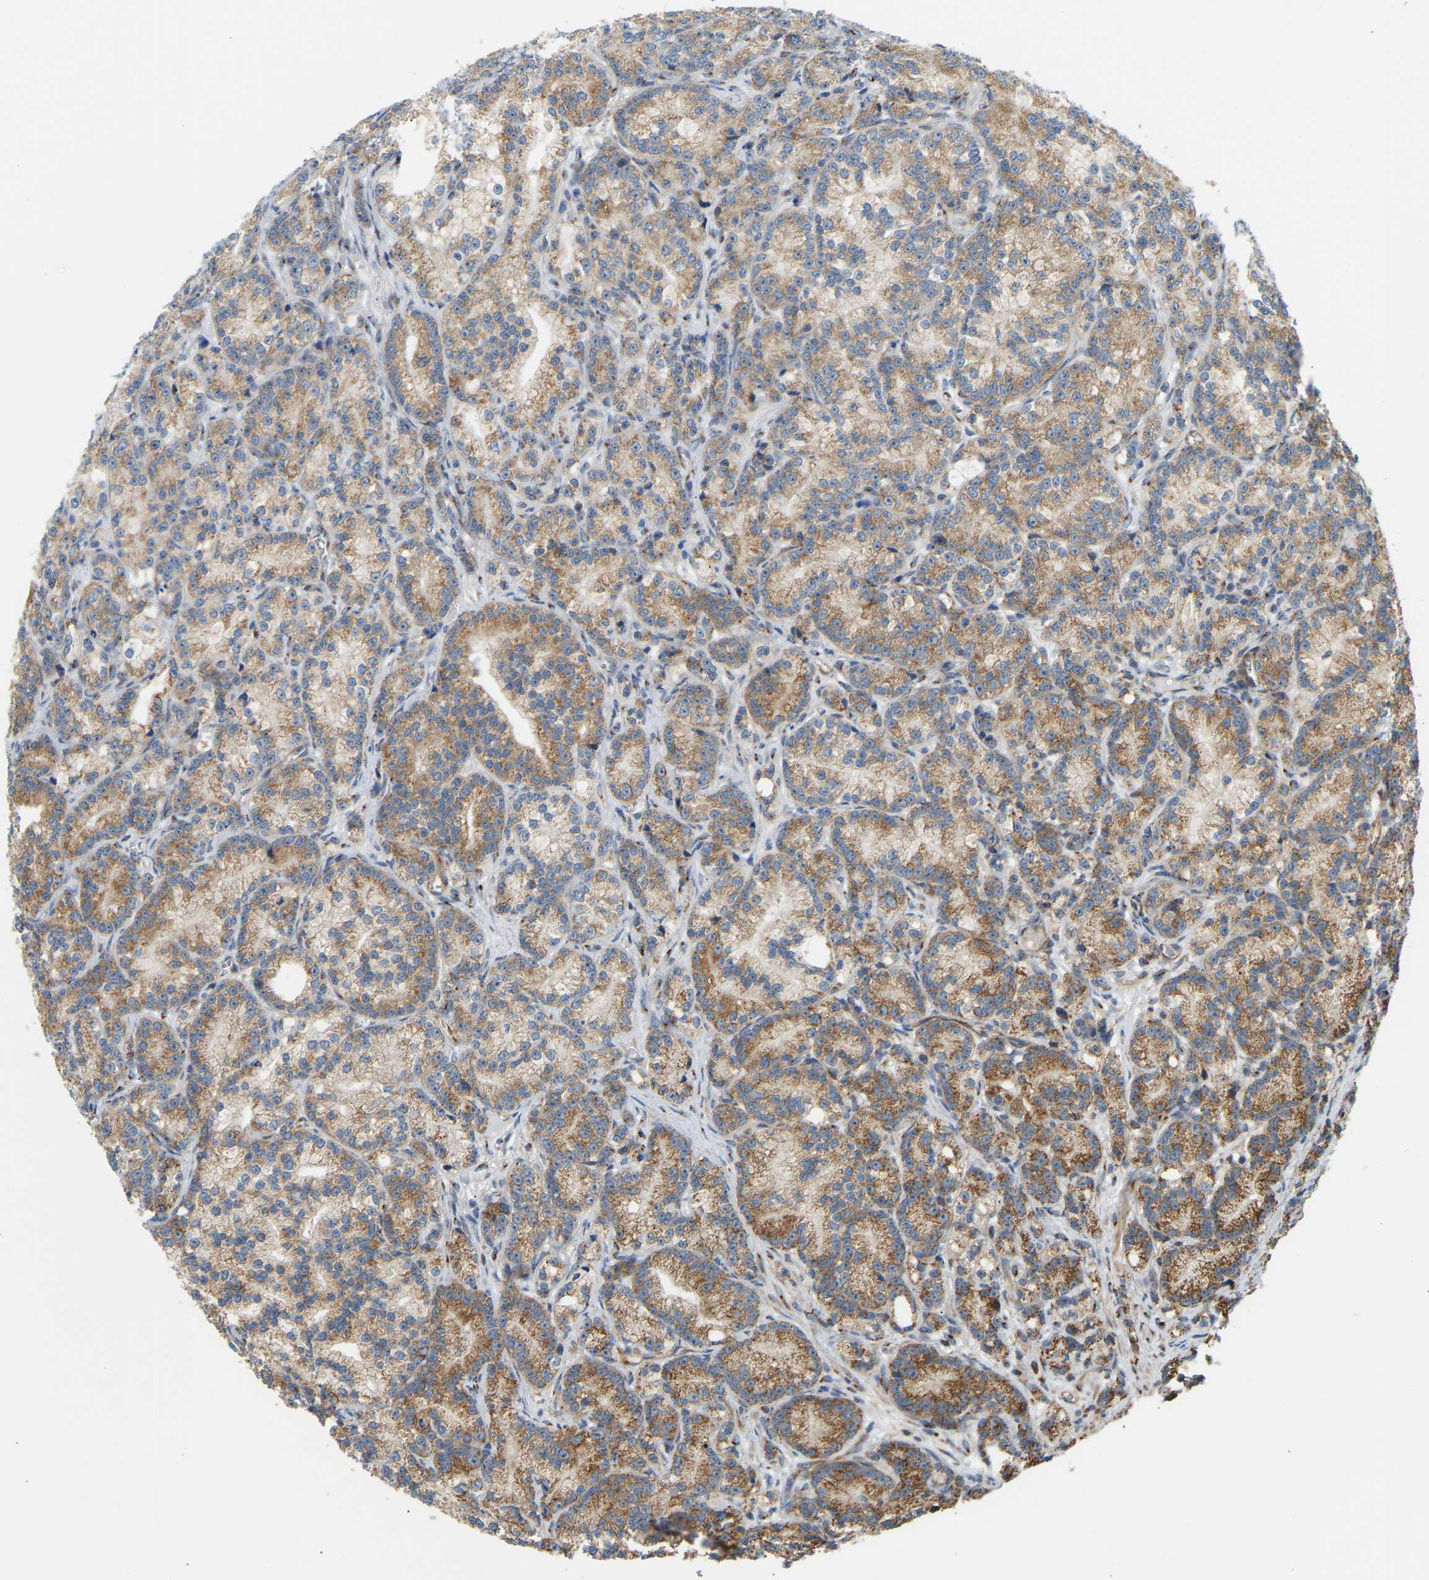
{"staining": {"intensity": "moderate", "quantity": ">75%", "location": "cytoplasmic/membranous"}, "tissue": "prostate cancer", "cell_type": "Tumor cells", "image_type": "cancer", "snomed": [{"axis": "morphology", "description": "Adenocarcinoma, Low grade"}, {"axis": "topography", "description": "Prostate"}], "caption": "Protein expression analysis of human prostate cancer (adenocarcinoma (low-grade)) reveals moderate cytoplasmic/membranous positivity in about >75% of tumor cells.", "gene": "YIPF2", "patient": {"sex": "male", "age": 89}}